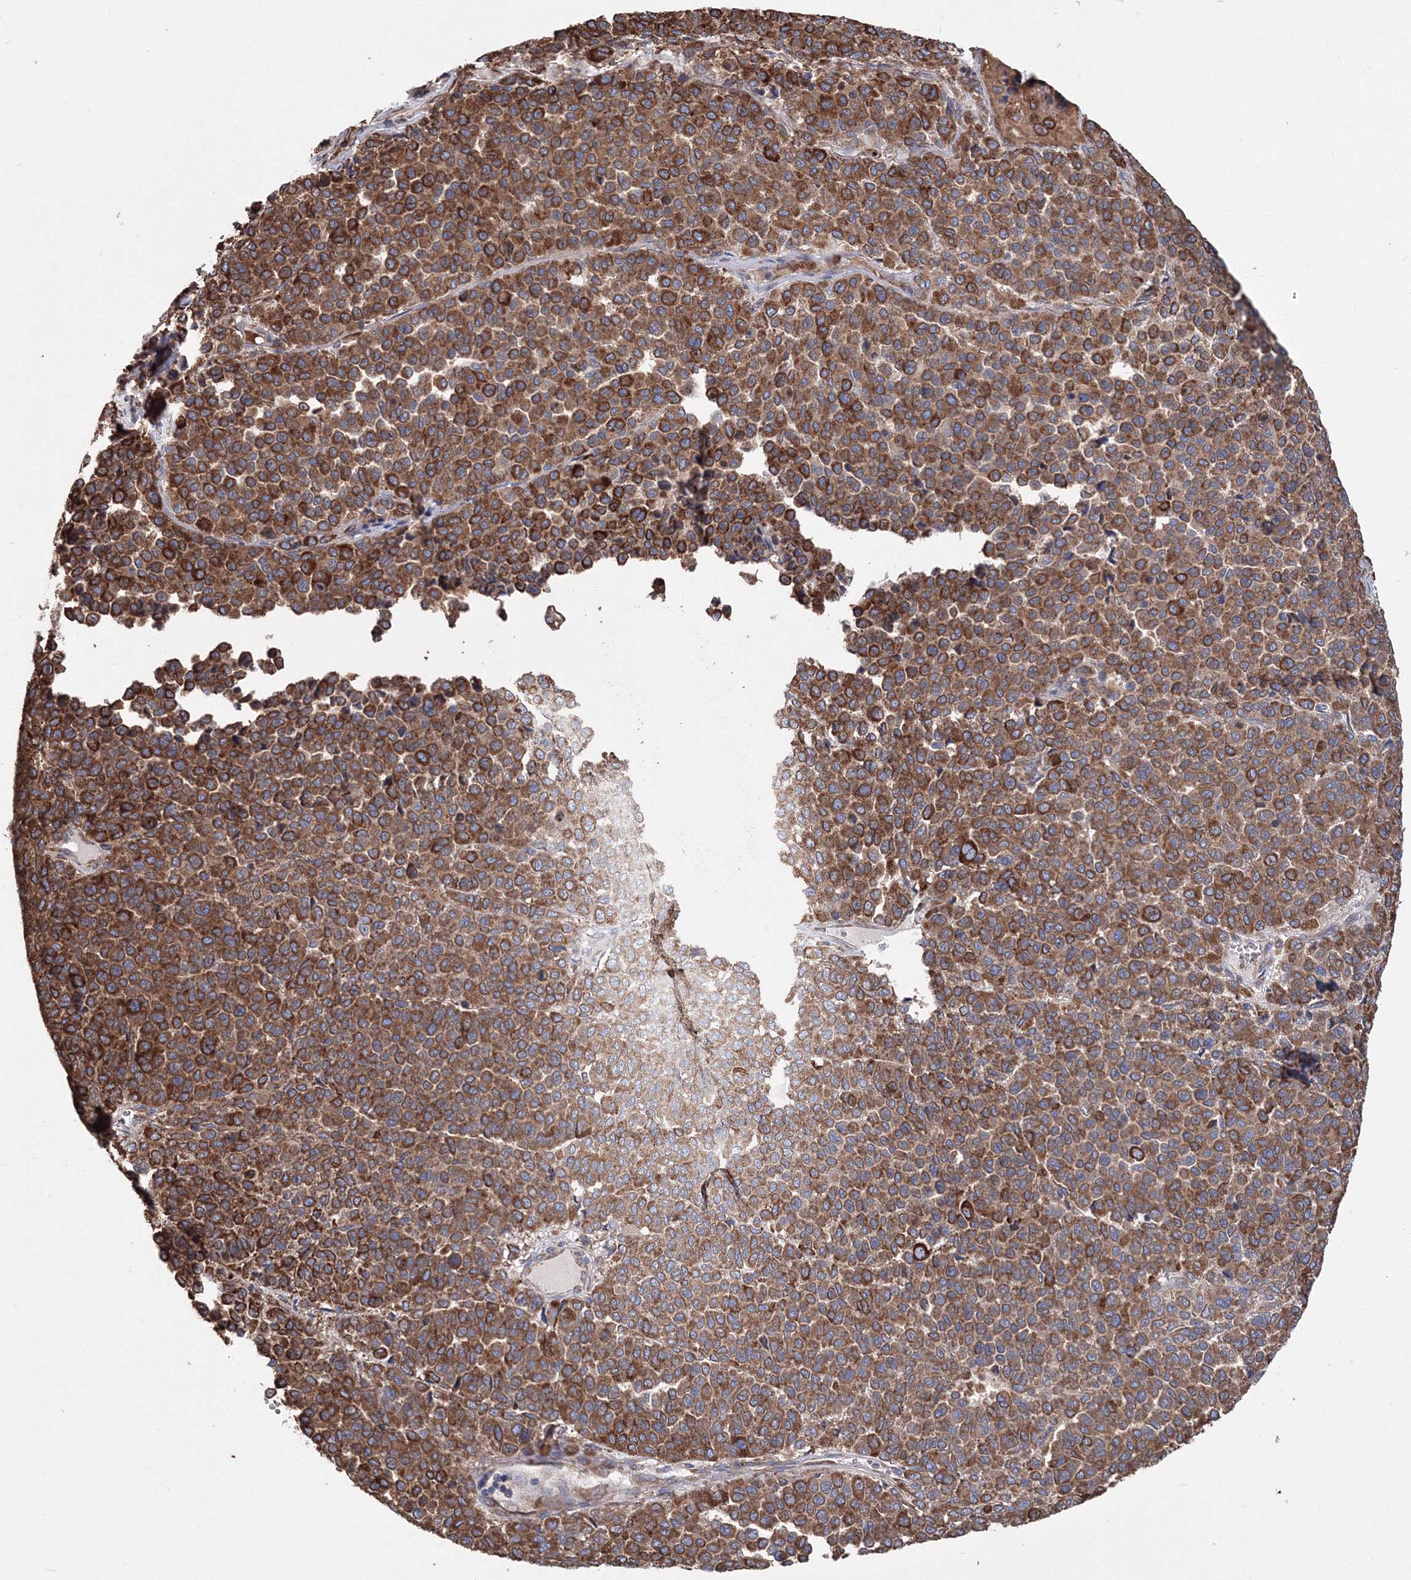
{"staining": {"intensity": "strong", "quantity": ">75%", "location": "cytoplasmic/membranous"}, "tissue": "melanoma", "cell_type": "Tumor cells", "image_type": "cancer", "snomed": [{"axis": "morphology", "description": "Malignant melanoma, Metastatic site"}, {"axis": "topography", "description": "Pancreas"}], "caption": "Immunohistochemistry (IHC) staining of malignant melanoma (metastatic site), which reveals high levels of strong cytoplasmic/membranous positivity in approximately >75% of tumor cells indicating strong cytoplasmic/membranous protein staining. The staining was performed using DAB (brown) for protein detection and nuclei were counterstained in hematoxylin (blue).", "gene": "VPS8", "patient": {"sex": "female", "age": 30}}